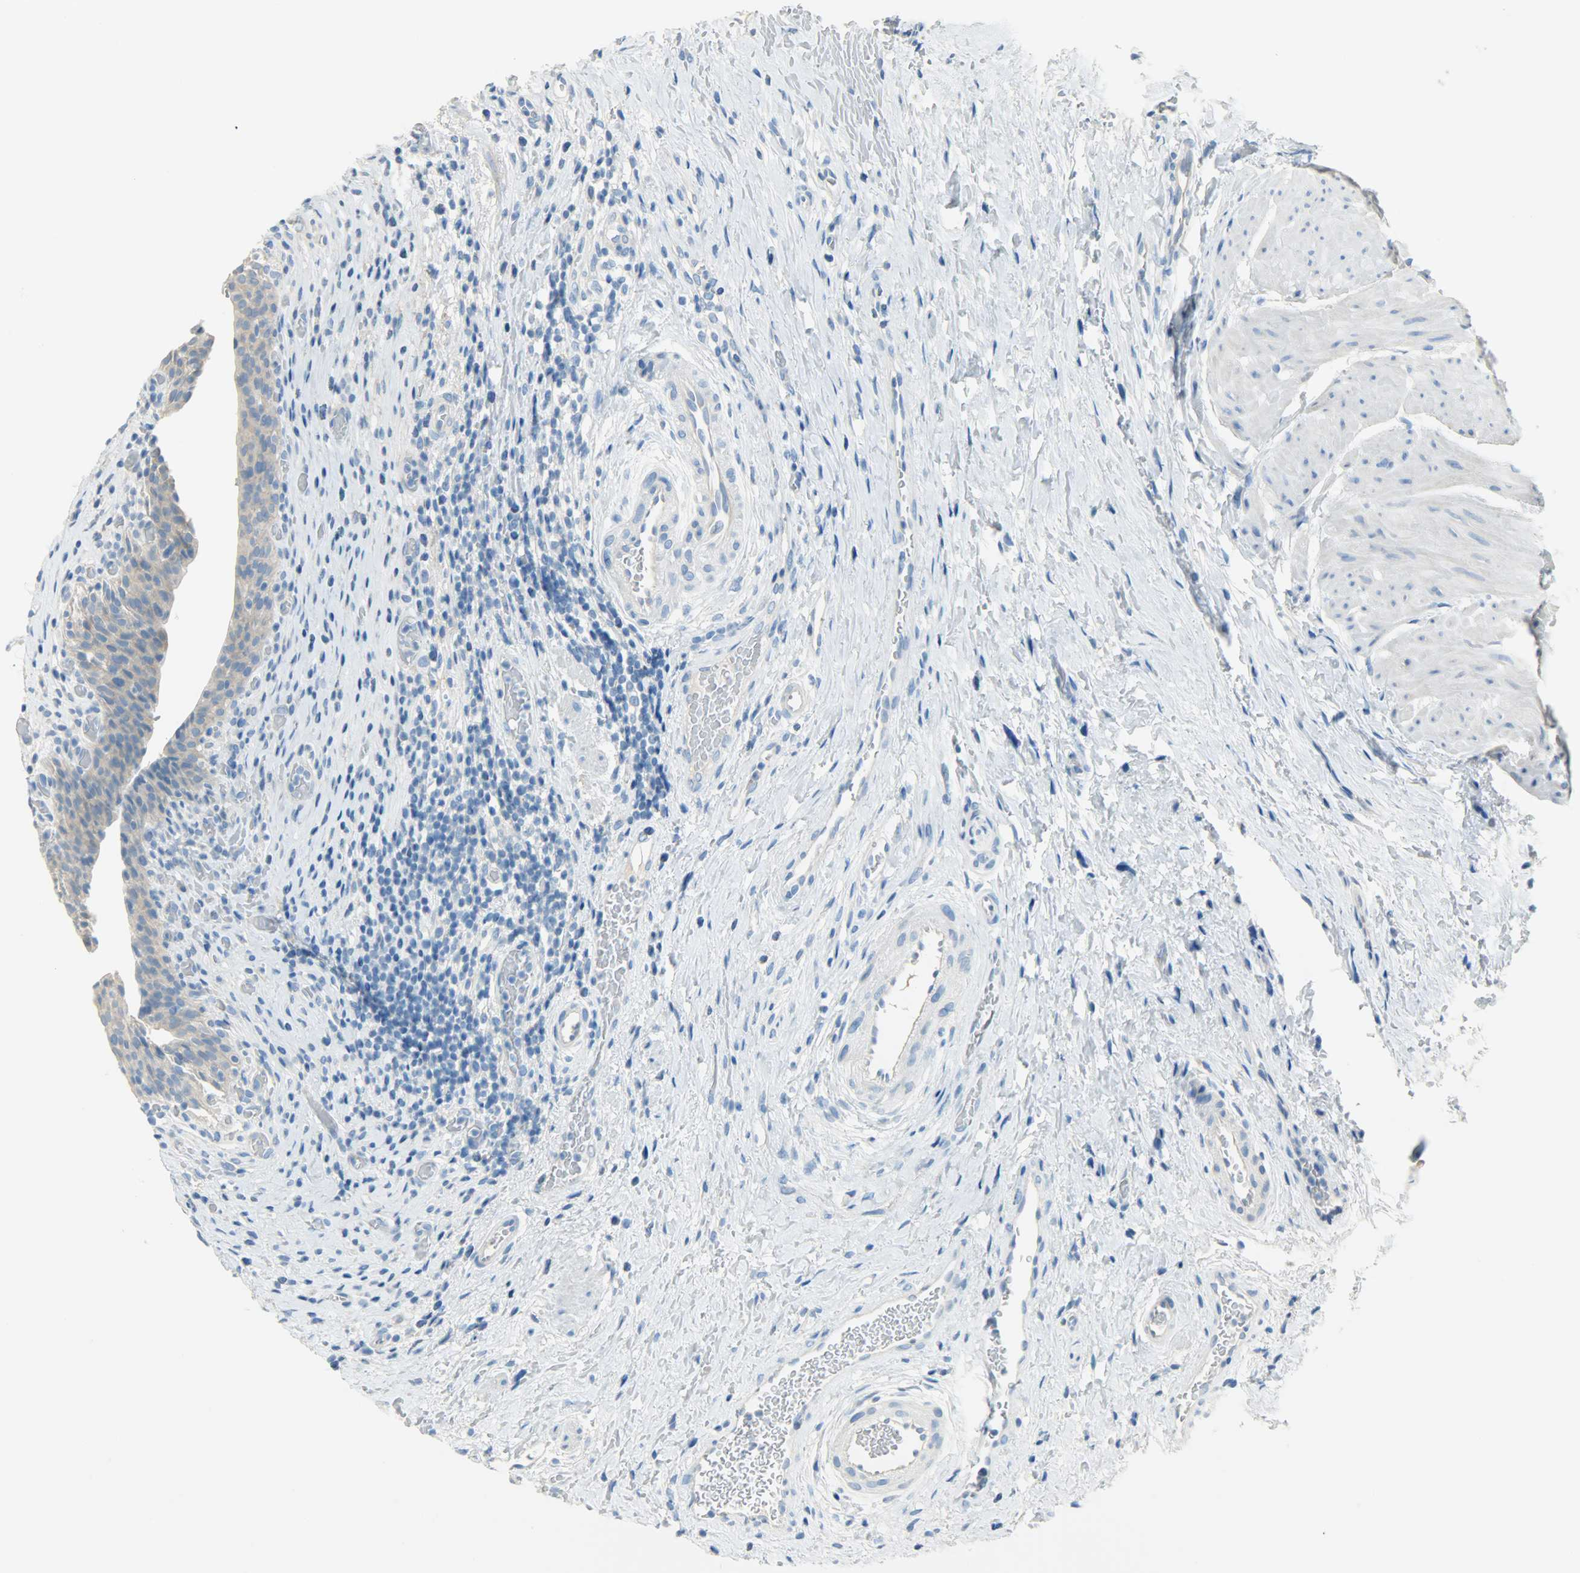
{"staining": {"intensity": "moderate", "quantity": ">75%", "location": "cytoplasmic/membranous"}, "tissue": "urinary bladder", "cell_type": "Urothelial cells", "image_type": "normal", "snomed": [{"axis": "morphology", "description": "Normal tissue, NOS"}, {"axis": "morphology", "description": "Urothelial carcinoma, High grade"}, {"axis": "topography", "description": "Urinary bladder"}], "caption": "Immunohistochemistry of normal urinary bladder demonstrates medium levels of moderate cytoplasmic/membranous positivity in approximately >75% of urothelial cells. (DAB (3,3'-diaminobenzidine) IHC, brown staining for protein, blue staining for nuclei).", "gene": "PROM1", "patient": {"sex": "male", "age": 51}}